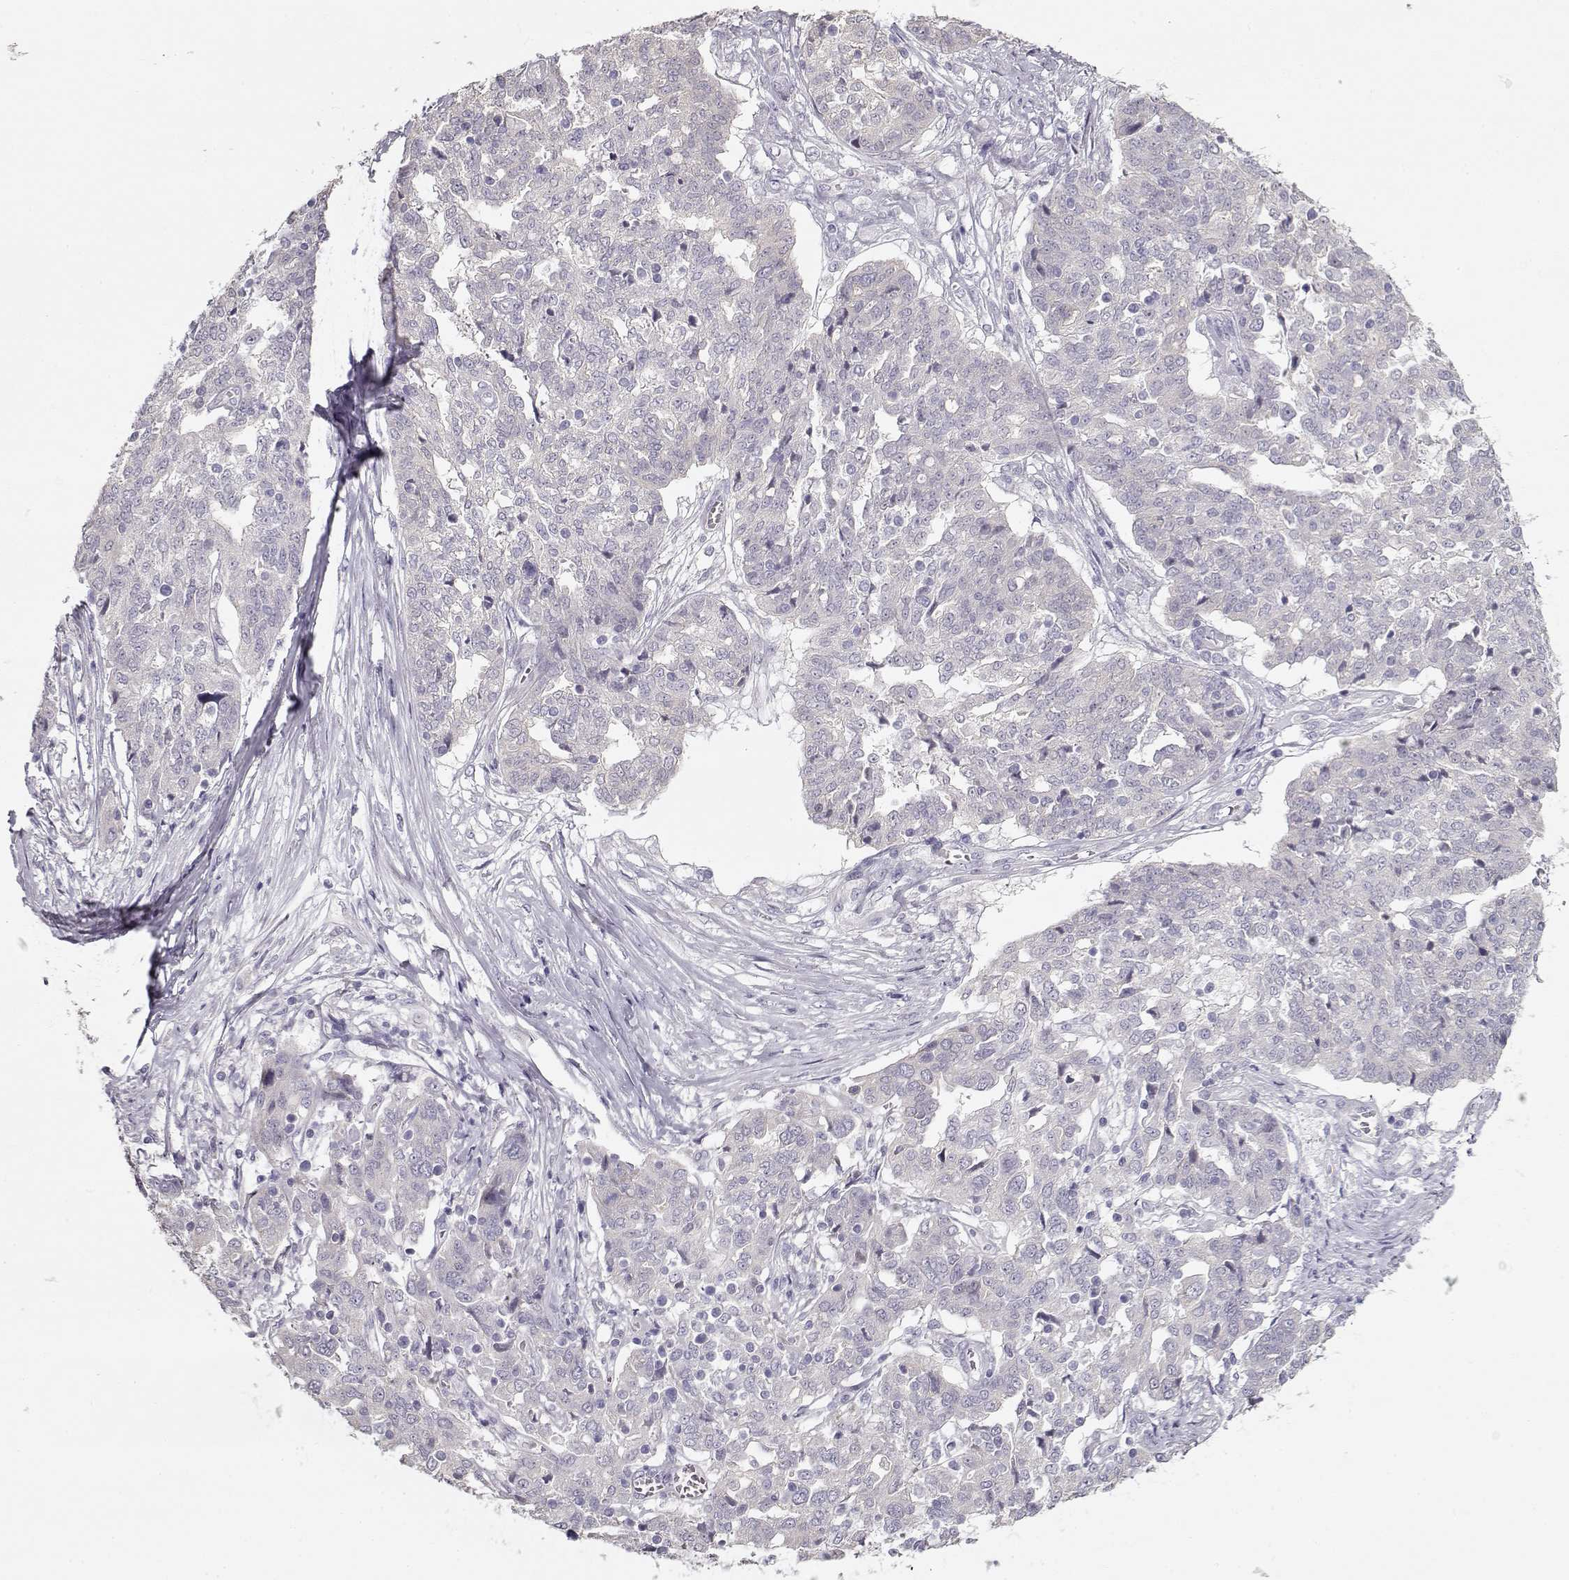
{"staining": {"intensity": "negative", "quantity": "none", "location": "none"}, "tissue": "ovarian cancer", "cell_type": "Tumor cells", "image_type": "cancer", "snomed": [{"axis": "morphology", "description": "Cystadenocarcinoma, serous, NOS"}, {"axis": "topography", "description": "Ovary"}], "caption": "An IHC photomicrograph of ovarian cancer (serous cystadenocarcinoma) is shown. There is no staining in tumor cells of ovarian cancer (serous cystadenocarcinoma). Brightfield microscopy of IHC stained with DAB (3,3'-diaminobenzidine) (brown) and hematoxylin (blue), captured at high magnification.", "gene": "GLIPR1L2", "patient": {"sex": "female", "age": 67}}